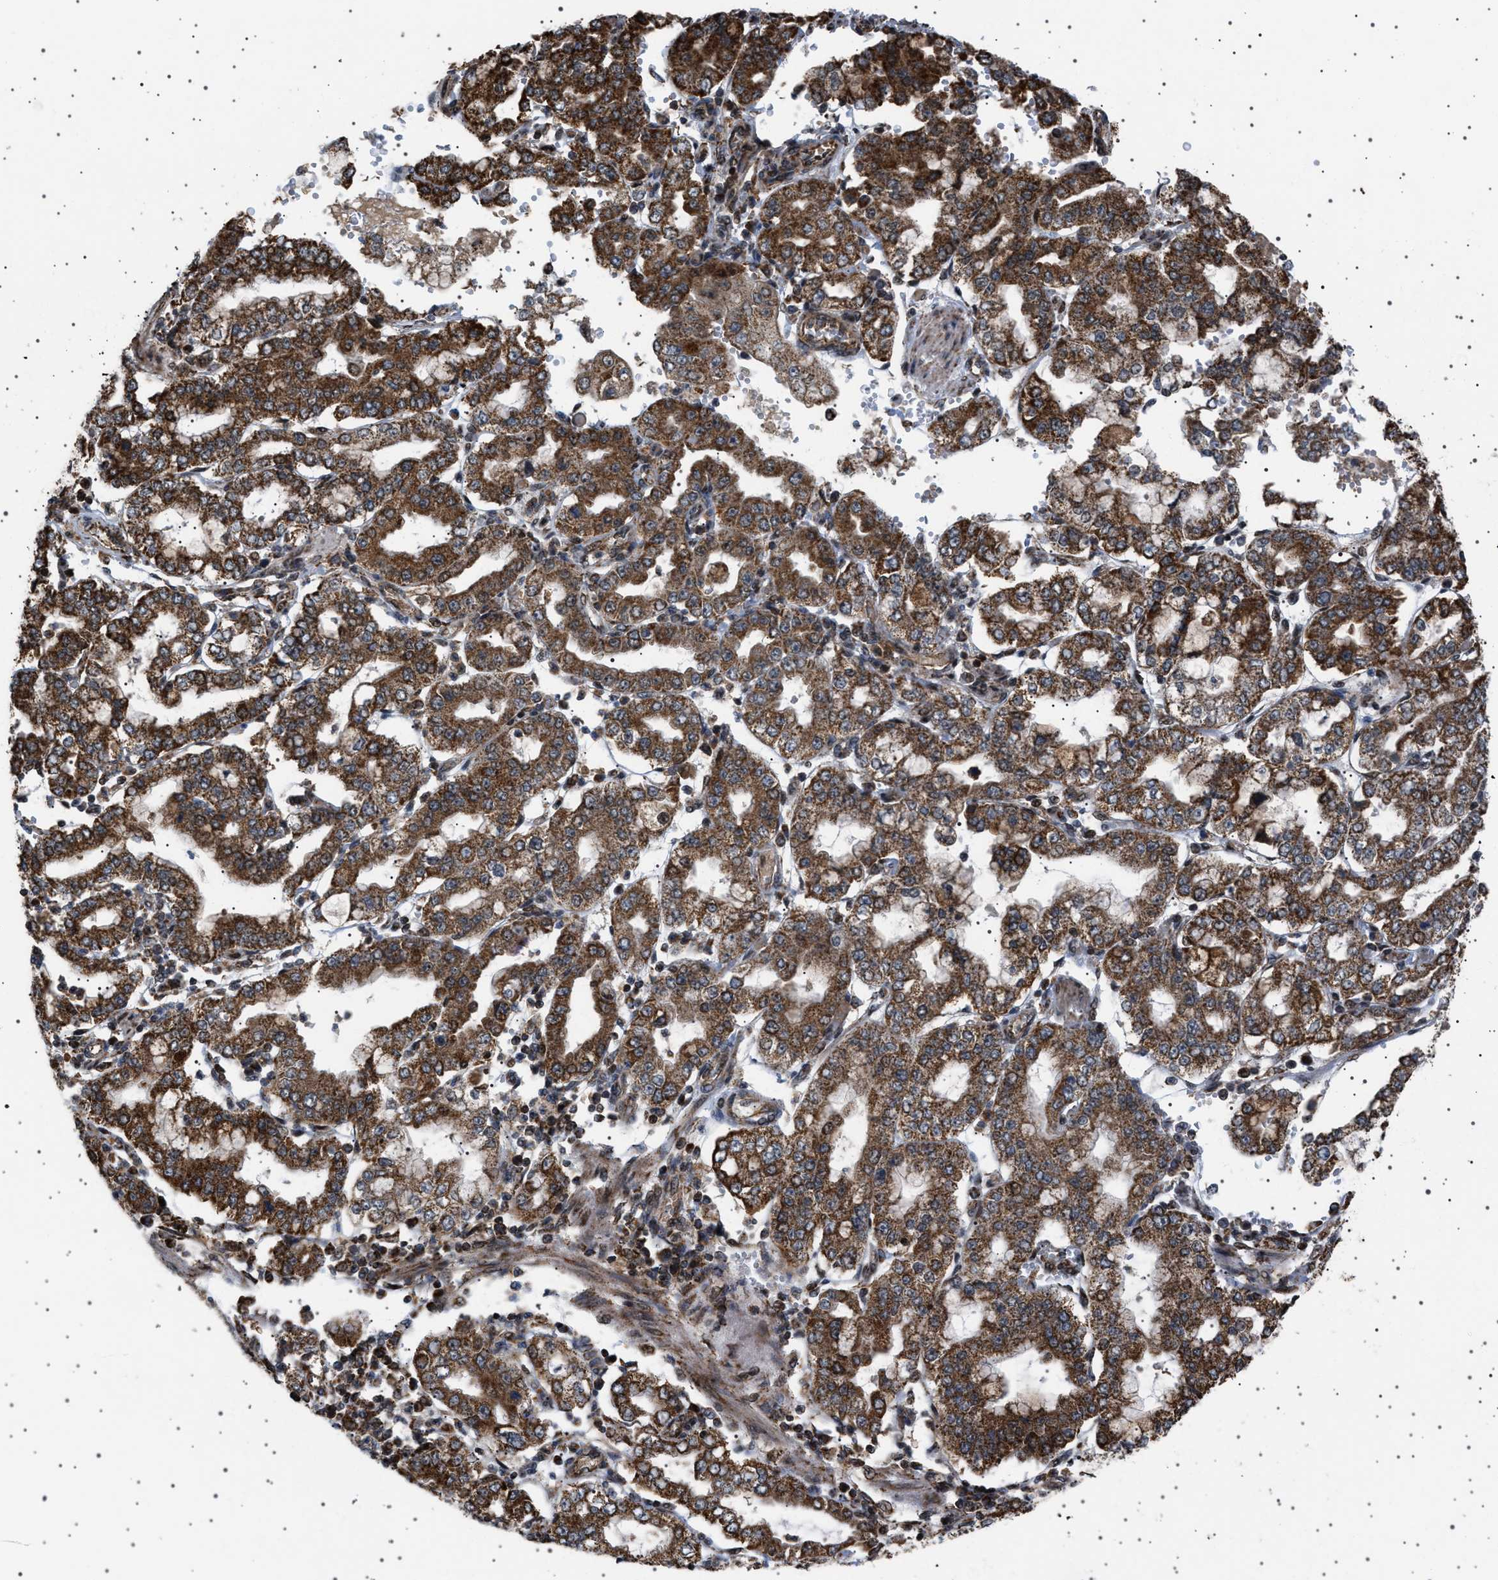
{"staining": {"intensity": "strong", "quantity": ">75%", "location": "cytoplasmic/membranous"}, "tissue": "stomach cancer", "cell_type": "Tumor cells", "image_type": "cancer", "snomed": [{"axis": "morphology", "description": "Adenocarcinoma, NOS"}, {"axis": "topography", "description": "Stomach"}], "caption": "Immunohistochemical staining of stomach cancer shows high levels of strong cytoplasmic/membranous protein positivity in about >75% of tumor cells. The protein is shown in brown color, while the nuclei are stained blue.", "gene": "MELK", "patient": {"sex": "male", "age": 76}}